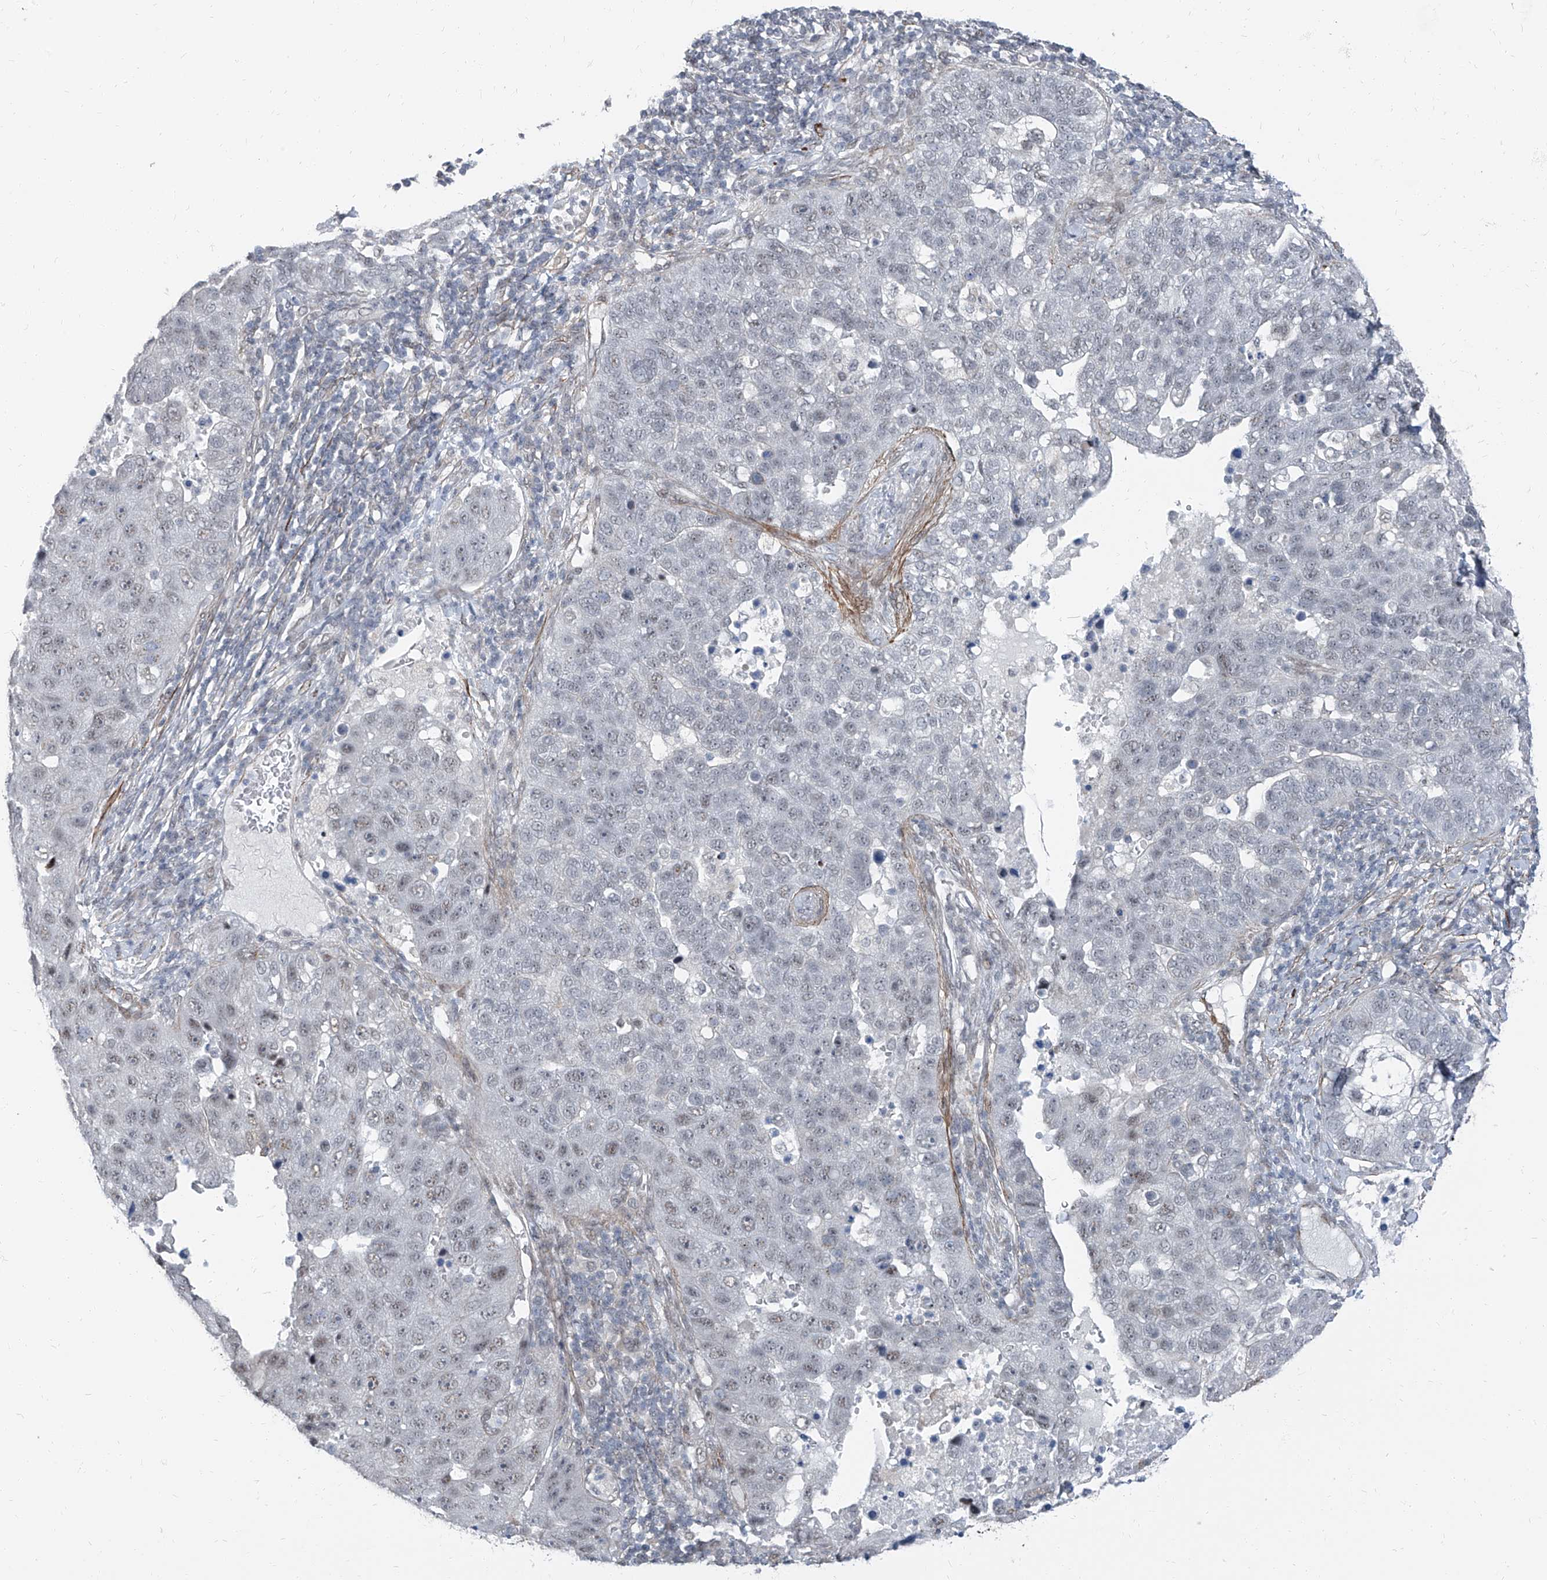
{"staining": {"intensity": "negative", "quantity": "none", "location": "none"}, "tissue": "pancreatic cancer", "cell_type": "Tumor cells", "image_type": "cancer", "snomed": [{"axis": "morphology", "description": "Adenocarcinoma, NOS"}, {"axis": "topography", "description": "Pancreas"}], "caption": "Immunohistochemical staining of pancreatic cancer (adenocarcinoma) exhibits no significant staining in tumor cells.", "gene": "TXLNB", "patient": {"sex": "female", "age": 61}}